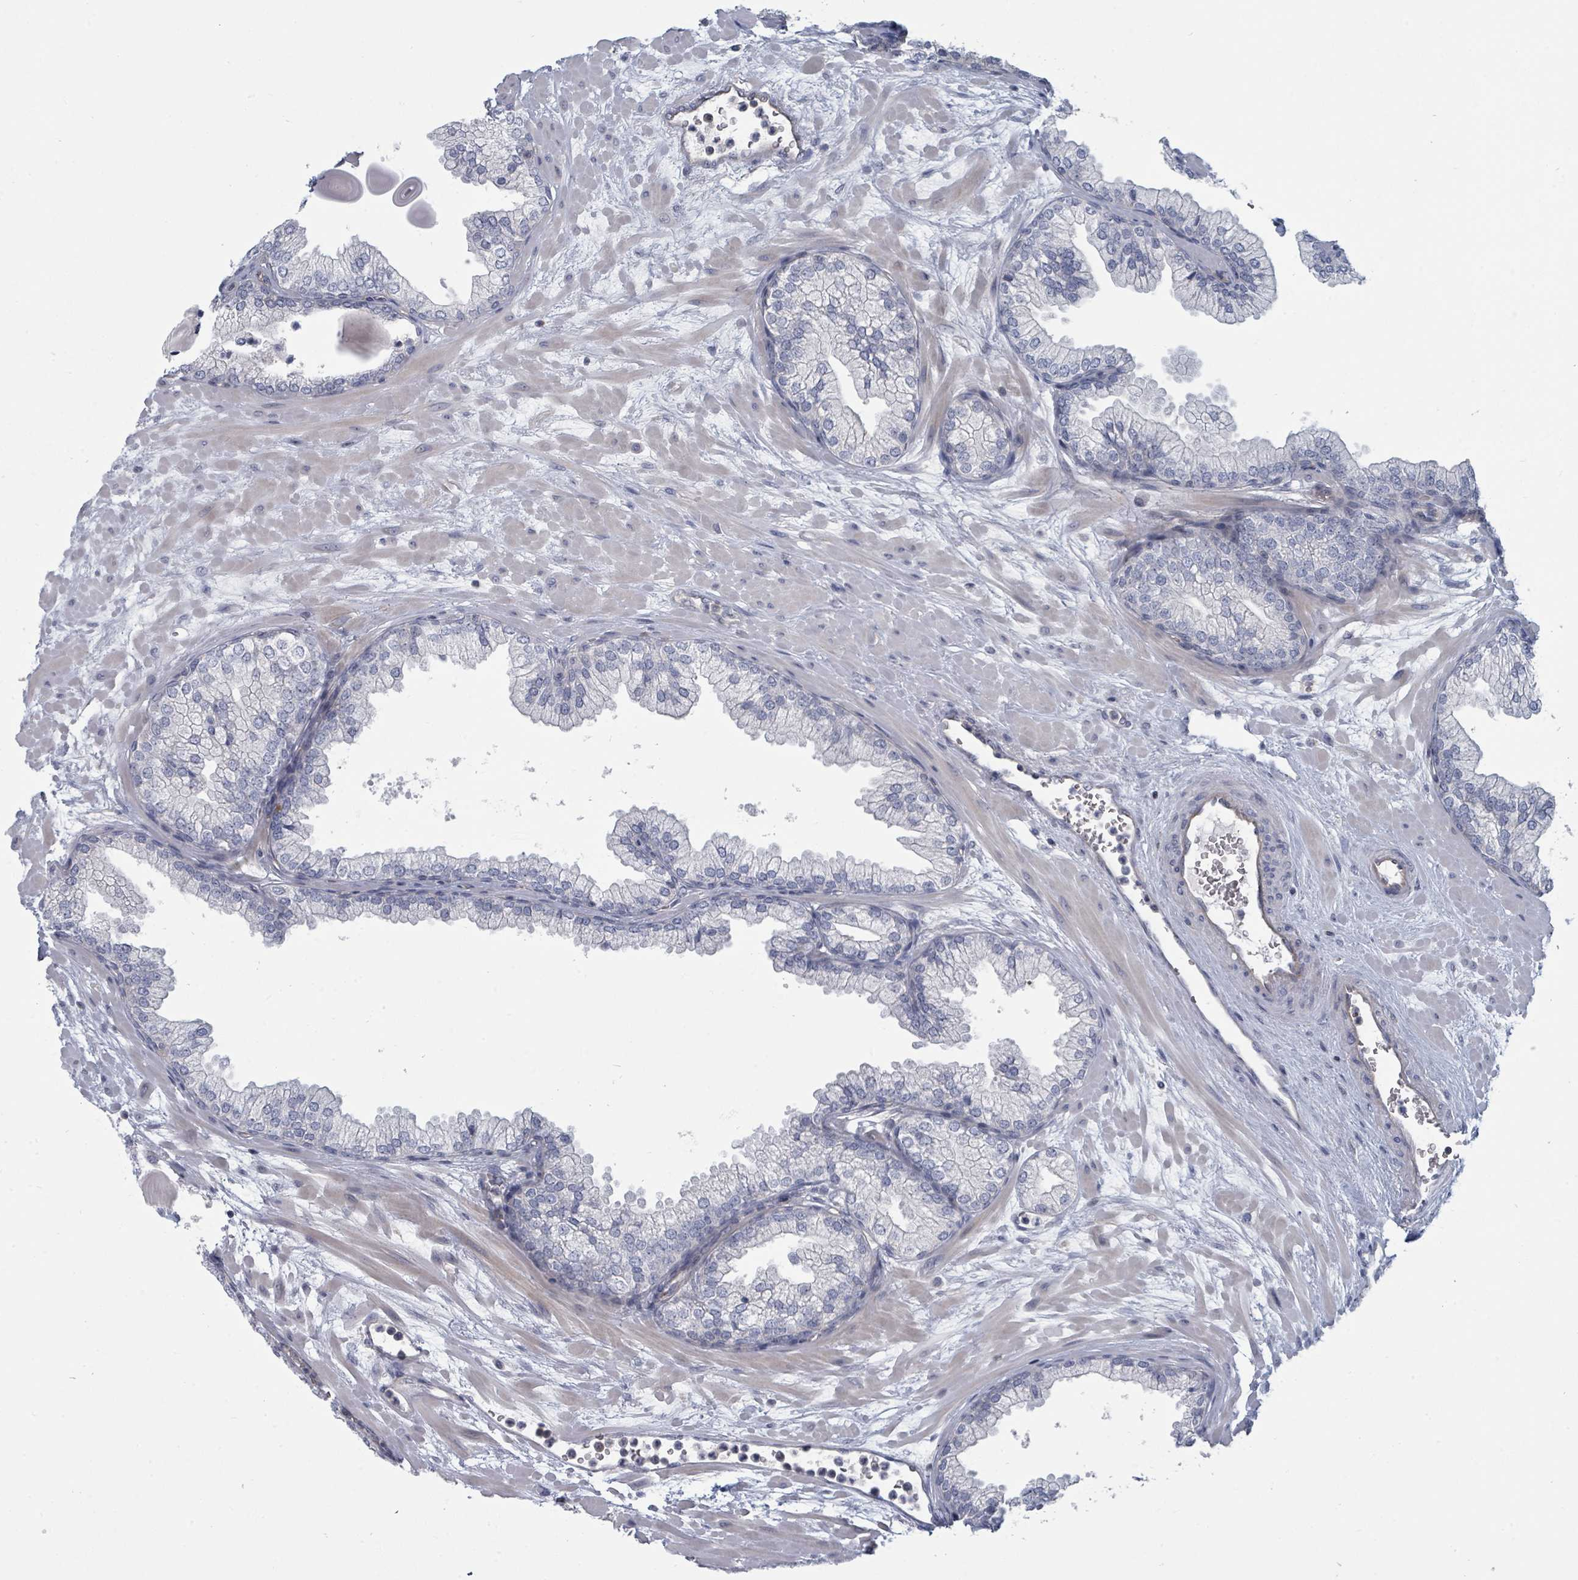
{"staining": {"intensity": "negative", "quantity": "none", "location": "none"}, "tissue": "prostate", "cell_type": "Glandular cells", "image_type": "normal", "snomed": [{"axis": "morphology", "description": "Normal tissue, NOS"}, {"axis": "topography", "description": "Prostate"}], "caption": "The immunohistochemistry photomicrograph has no significant expression in glandular cells of prostate.", "gene": "SLC25A45", "patient": {"sex": "male", "age": 61}}